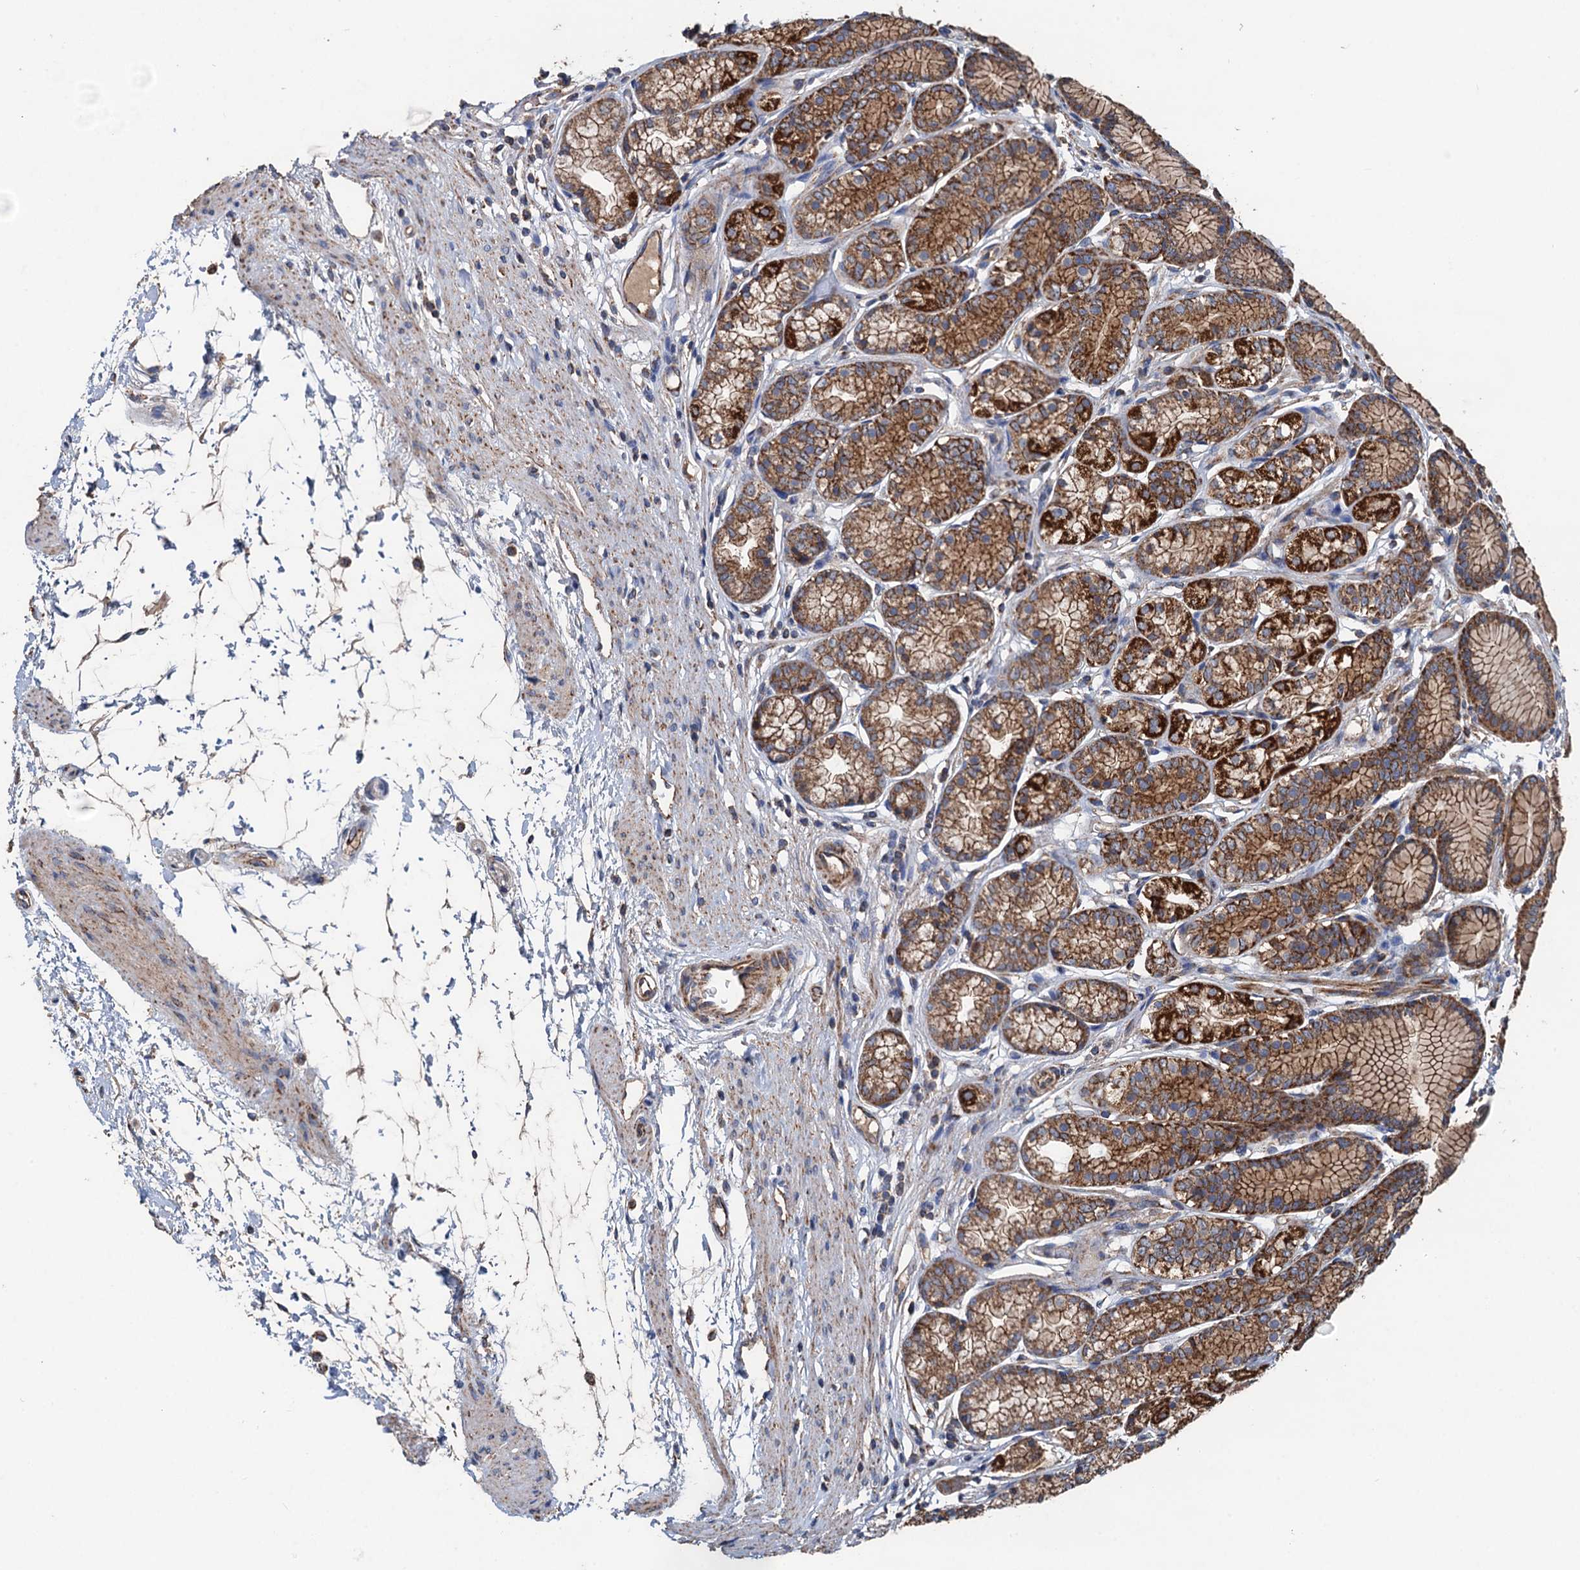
{"staining": {"intensity": "strong", "quantity": ">75%", "location": "cytoplasmic/membranous"}, "tissue": "stomach", "cell_type": "Glandular cells", "image_type": "normal", "snomed": [{"axis": "morphology", "description": "Normal tissue, NOS"}, {"axis": "morphology", "description": "Adenocarcinoma, NOS"}, {"axis": "morphology", "description": "Adenocarcinoma, High grade"}, {"axis": "topography", "description": "Stomach, upper"}, {"axis": "topography", "description": "Stomach"}], "caption": "A brown stain highlights strong cytoplasmic/membranous positivity of a protein in glandular cells of normal human stomach. (DAB = brown stain, brightfield microscopy at high magnification).", "gene": "DGLUCY", "patient": {"sex": "female", "age": 65}}